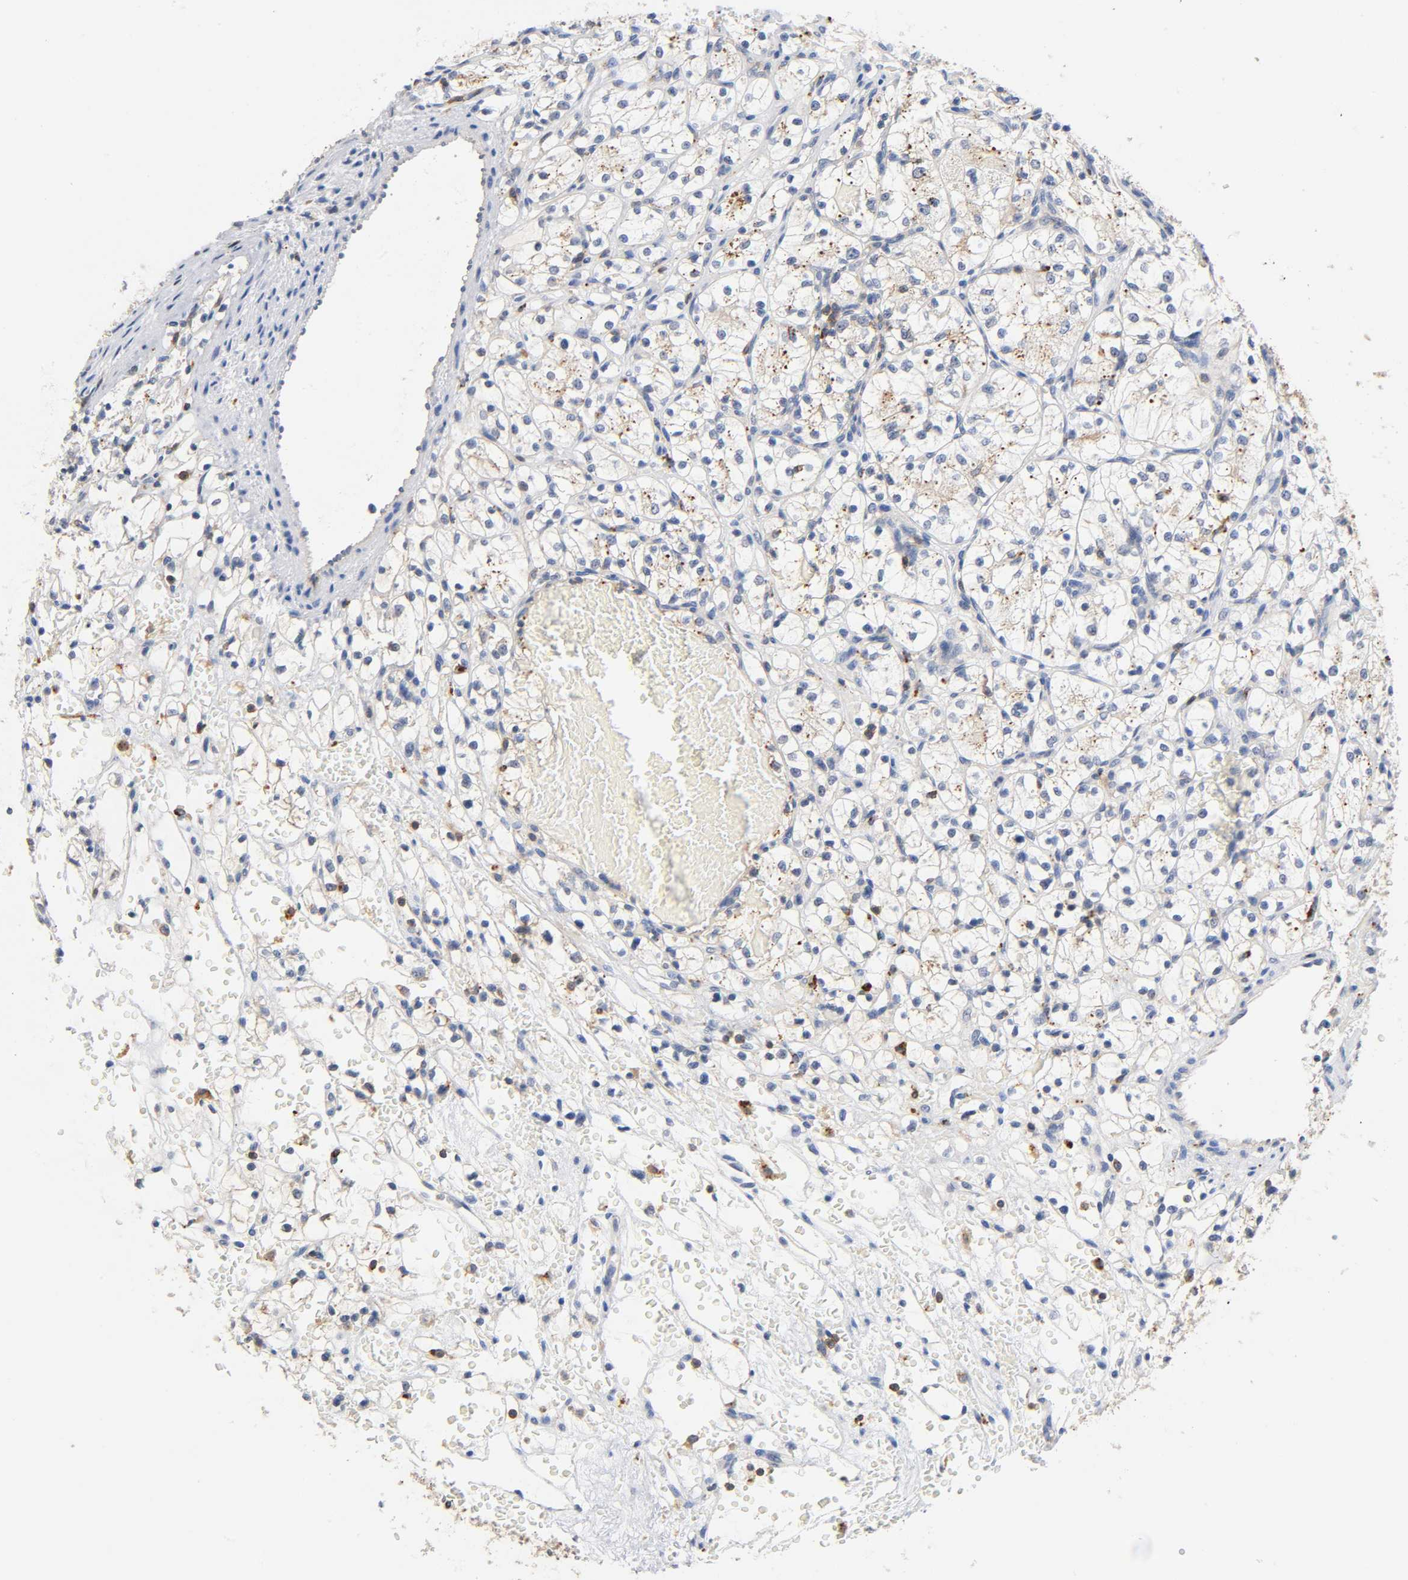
{"staining": {"intensity": "negative", "quantity": "none", "location": "none"}, "tissue": "renal cancer", "cell_type": "Tumor cells", "image_type": "cancer", "snomed": [{"axis": "morphology", "description": "Adenocarcinoma, NOS"}, {"axis": "topography", "description": "Kidney"}], "caption": "Immunohistochemistry (IHC) histopathology image of adenocarcinoma (renal) stained for a protein (brown), which reveals no positivity in tumor cells.", "gene": "UCKL1", "patient": {"sex": "female", "age": 60}}